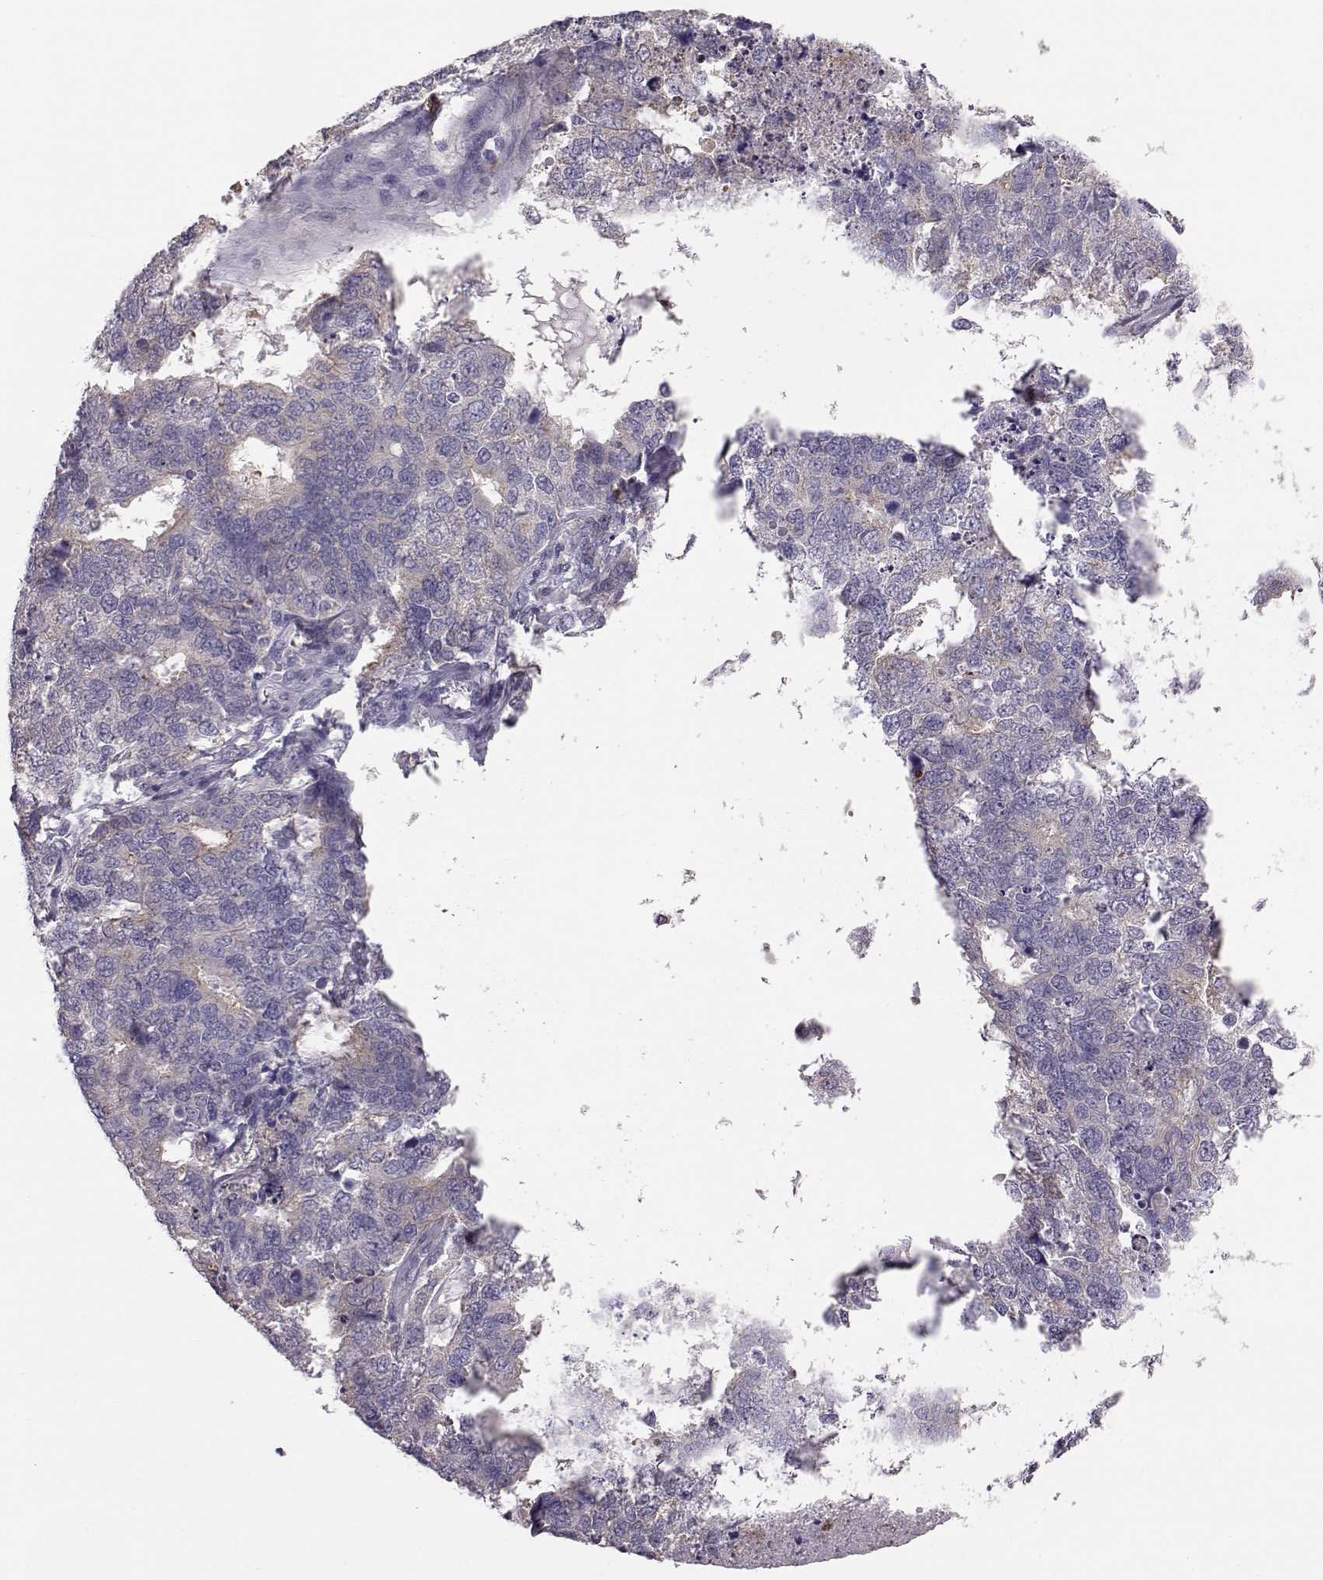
{"staining": {"intensity": "negative", "quantity": "none", "location": "none"}, "tissue": "cervical cancer", "cell_type": "Tumor cells", "image_type": "cancer", "snomed": [{"axis": "morphology", "description": "Squamous cell carcinoma, NOS"}, {"axis": "topography", "description": "Cervix"}], "caption": "There is no significant expression in tumor cells of cervical squamous cell carcinoma.", "gene": "ADGRG5", "patient": {"sex": "female", "age": 63}}